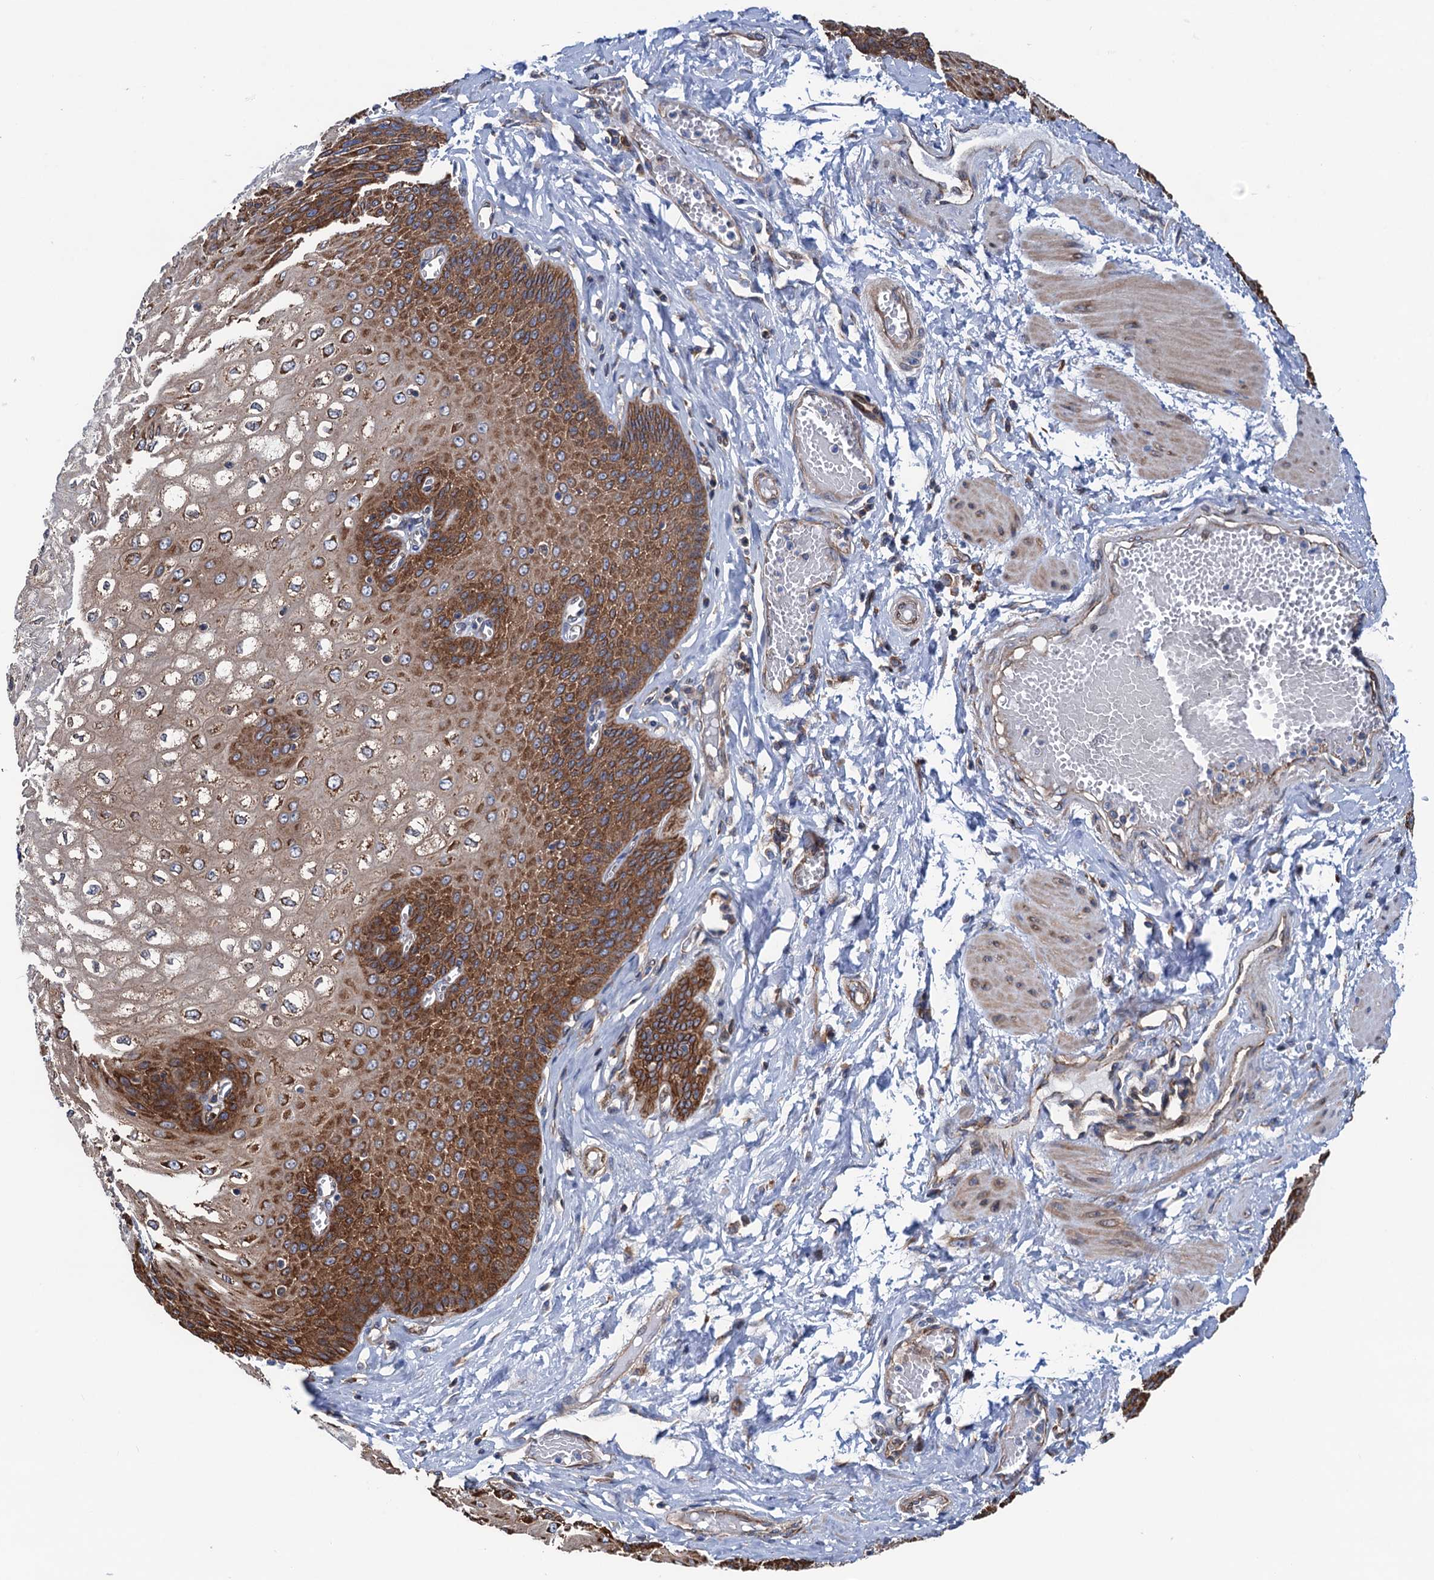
{"staining": {"intensity": "strong", "quantity": ">75%", "location": "cytoplasmic/membranous"}, "tissue": "esophagus", "cell_type": "Squamous epithelial cells", "image_type": "normal", "snomed": [{"axis": "morphology", "description": "Normal tissue, NOS"}, {"axis": "topography", "description": "Esophagus"}], "caption": "Esophagus stained with DAB (3,3'-diaminobenzidine) immunohistochemistry reveals high levels of strong cytoplasmic/membranous positivity in about >75% of squamous epithelial cells. (DAB (3,3'-diaminobenzidine) = brown stain, brightfield microscopy at high magnification).", "gene": "SLC12A7", "patient": {"sex": "male", "age": 60}}